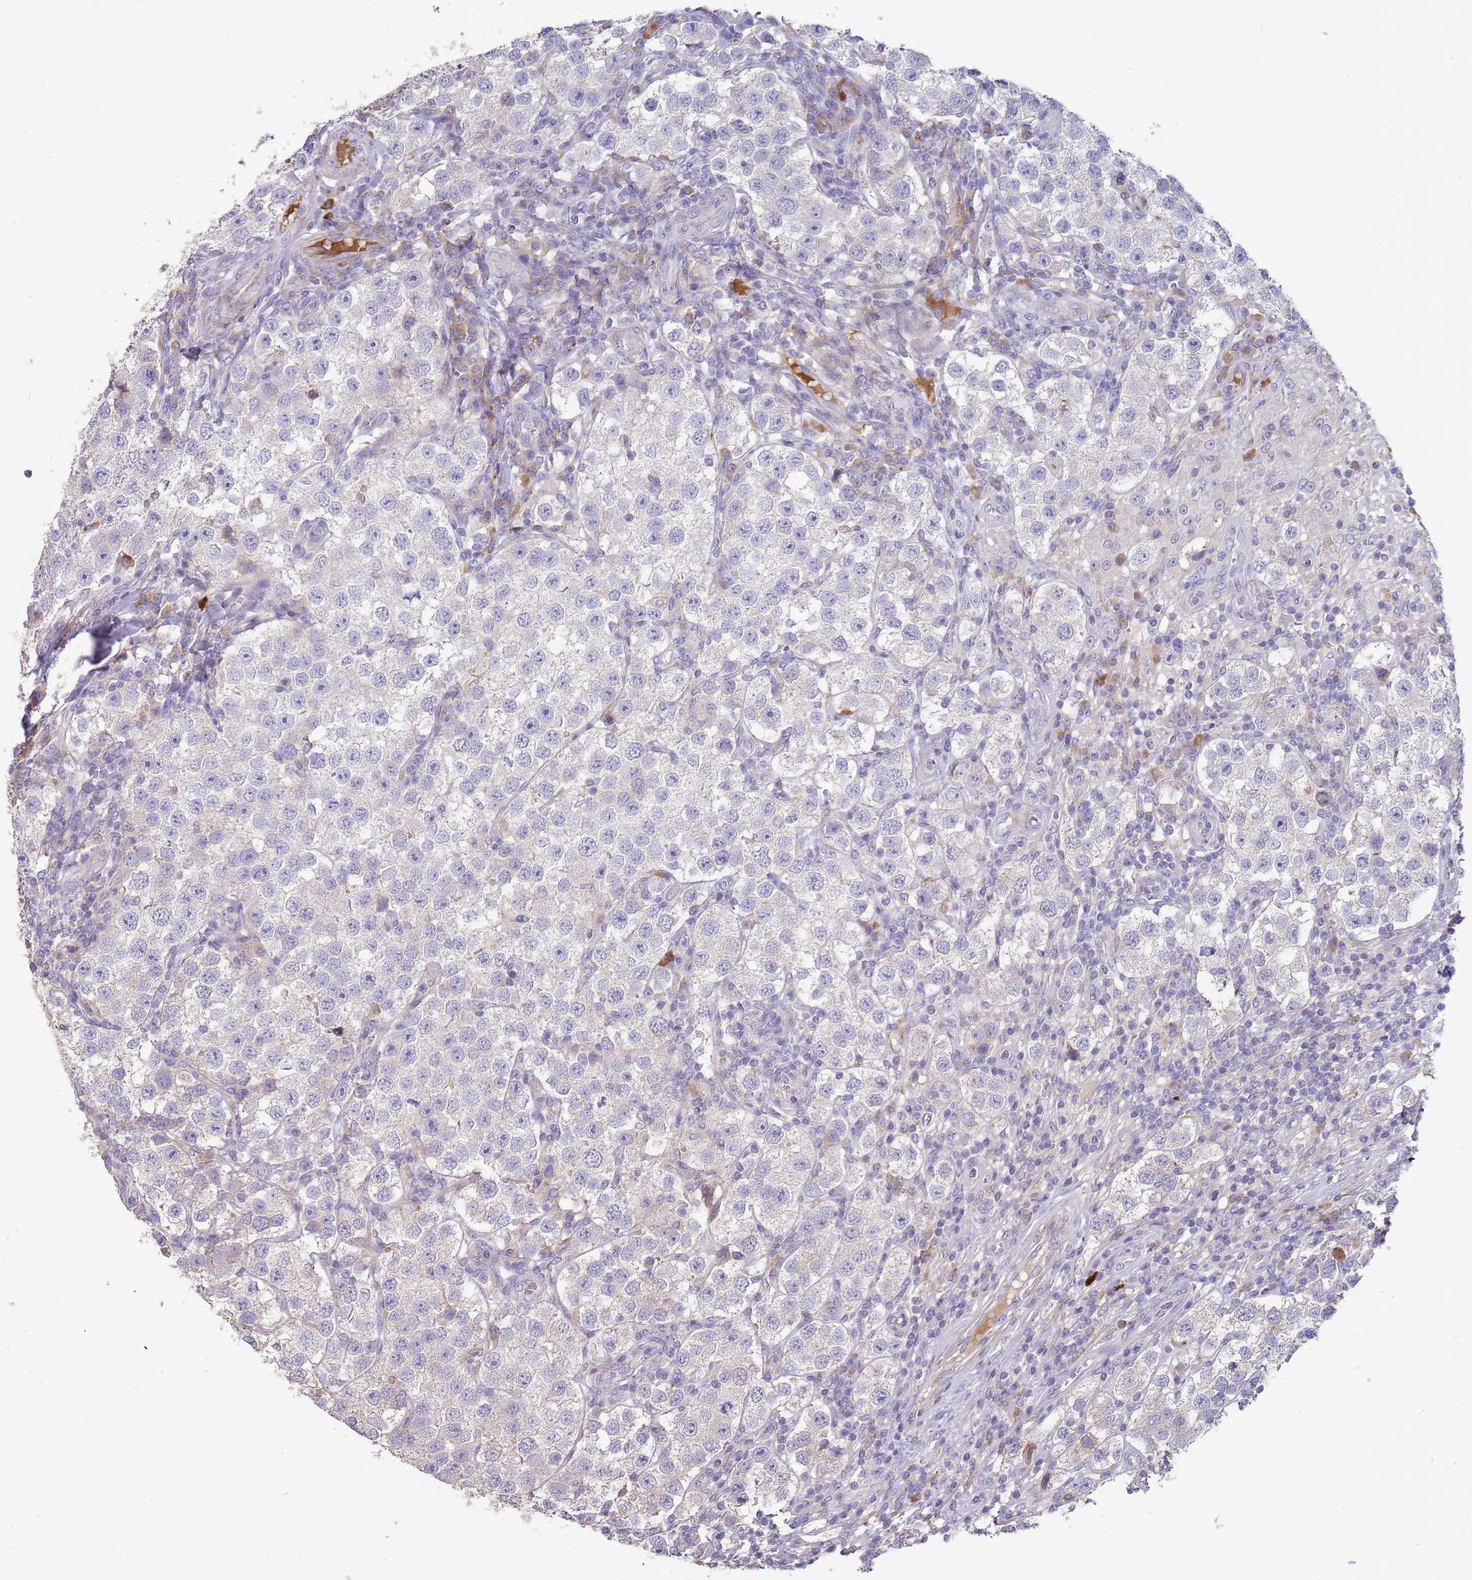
{"staining": {"intensity": "negative", "quantity": "none", "location": "none"}, "tissue": "testis cancer", "cell_type": "Tumor cells", "image_type": "cancer", "snomed": [{"axis": "morphology", "description": "Seminoma, NOS"}, {"axis": "topography", "description": "Testis"}], "caption": "DAB (3,3'-diaminobenzidine) immunohistochemical staining of human testis seminoma exhibits no significant expression in tumor cells.", "gene": "SUSD1", "patient": {"sex": "male", "age": 37}}